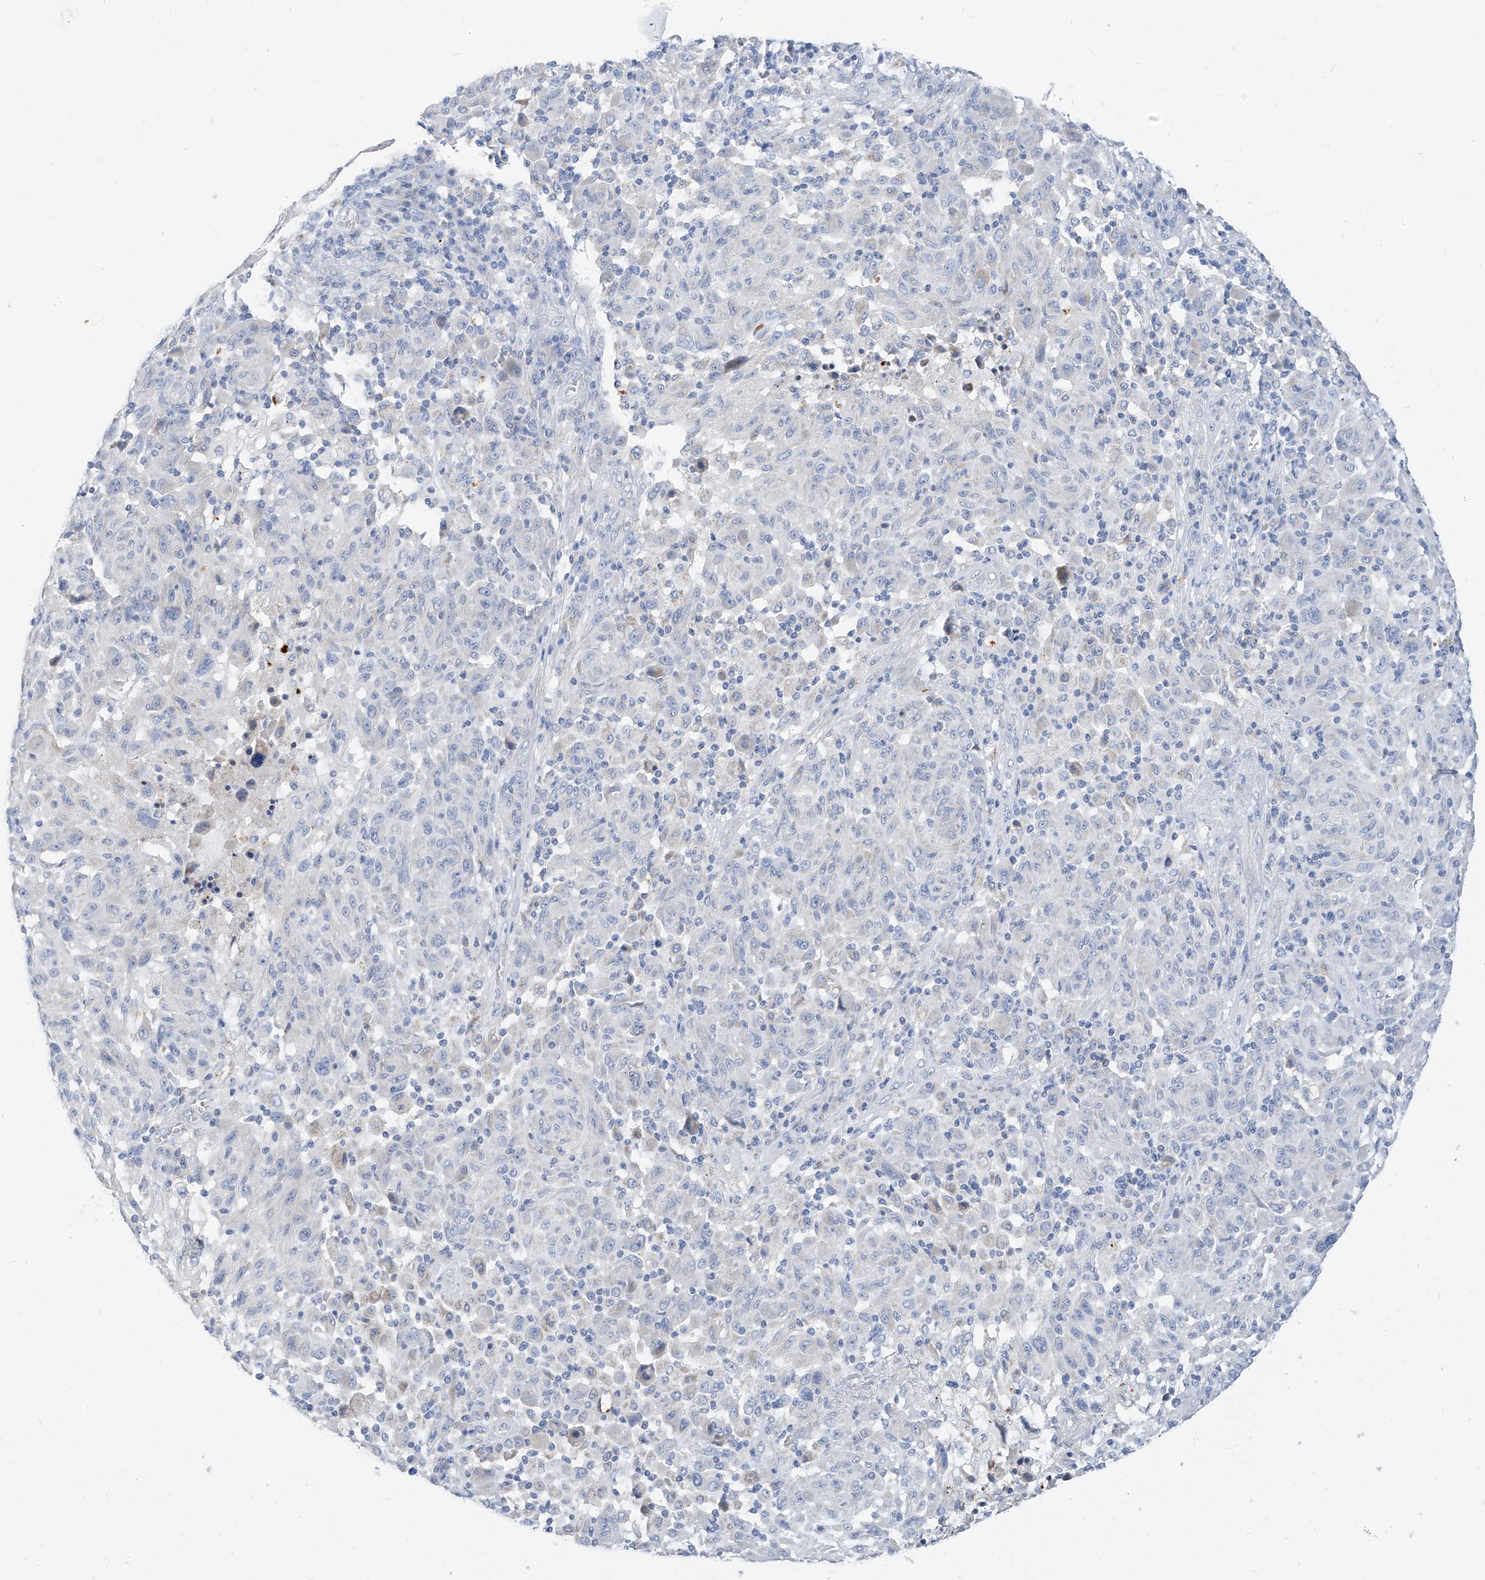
{"staining": {"intensity": "negative", "quantity": "none", "location": "none"}, "tissue": "melanoma", "cell_type": "Tumor cells", "image_type": "cancer", "snomed": [{"axis": "morphology", "description": "Malignant melanoma, NOS"}, {"axis": "topography", "description": "Skin"}], "caption": "High magnification brightfield microscopy of malignant melanoma stained with DAB (brown) and counterstained with hematoxylin (blue): tumor cells show no significant expression.", "gene": "ZNF404", "patient": {"sex": "male", "age": 53}}